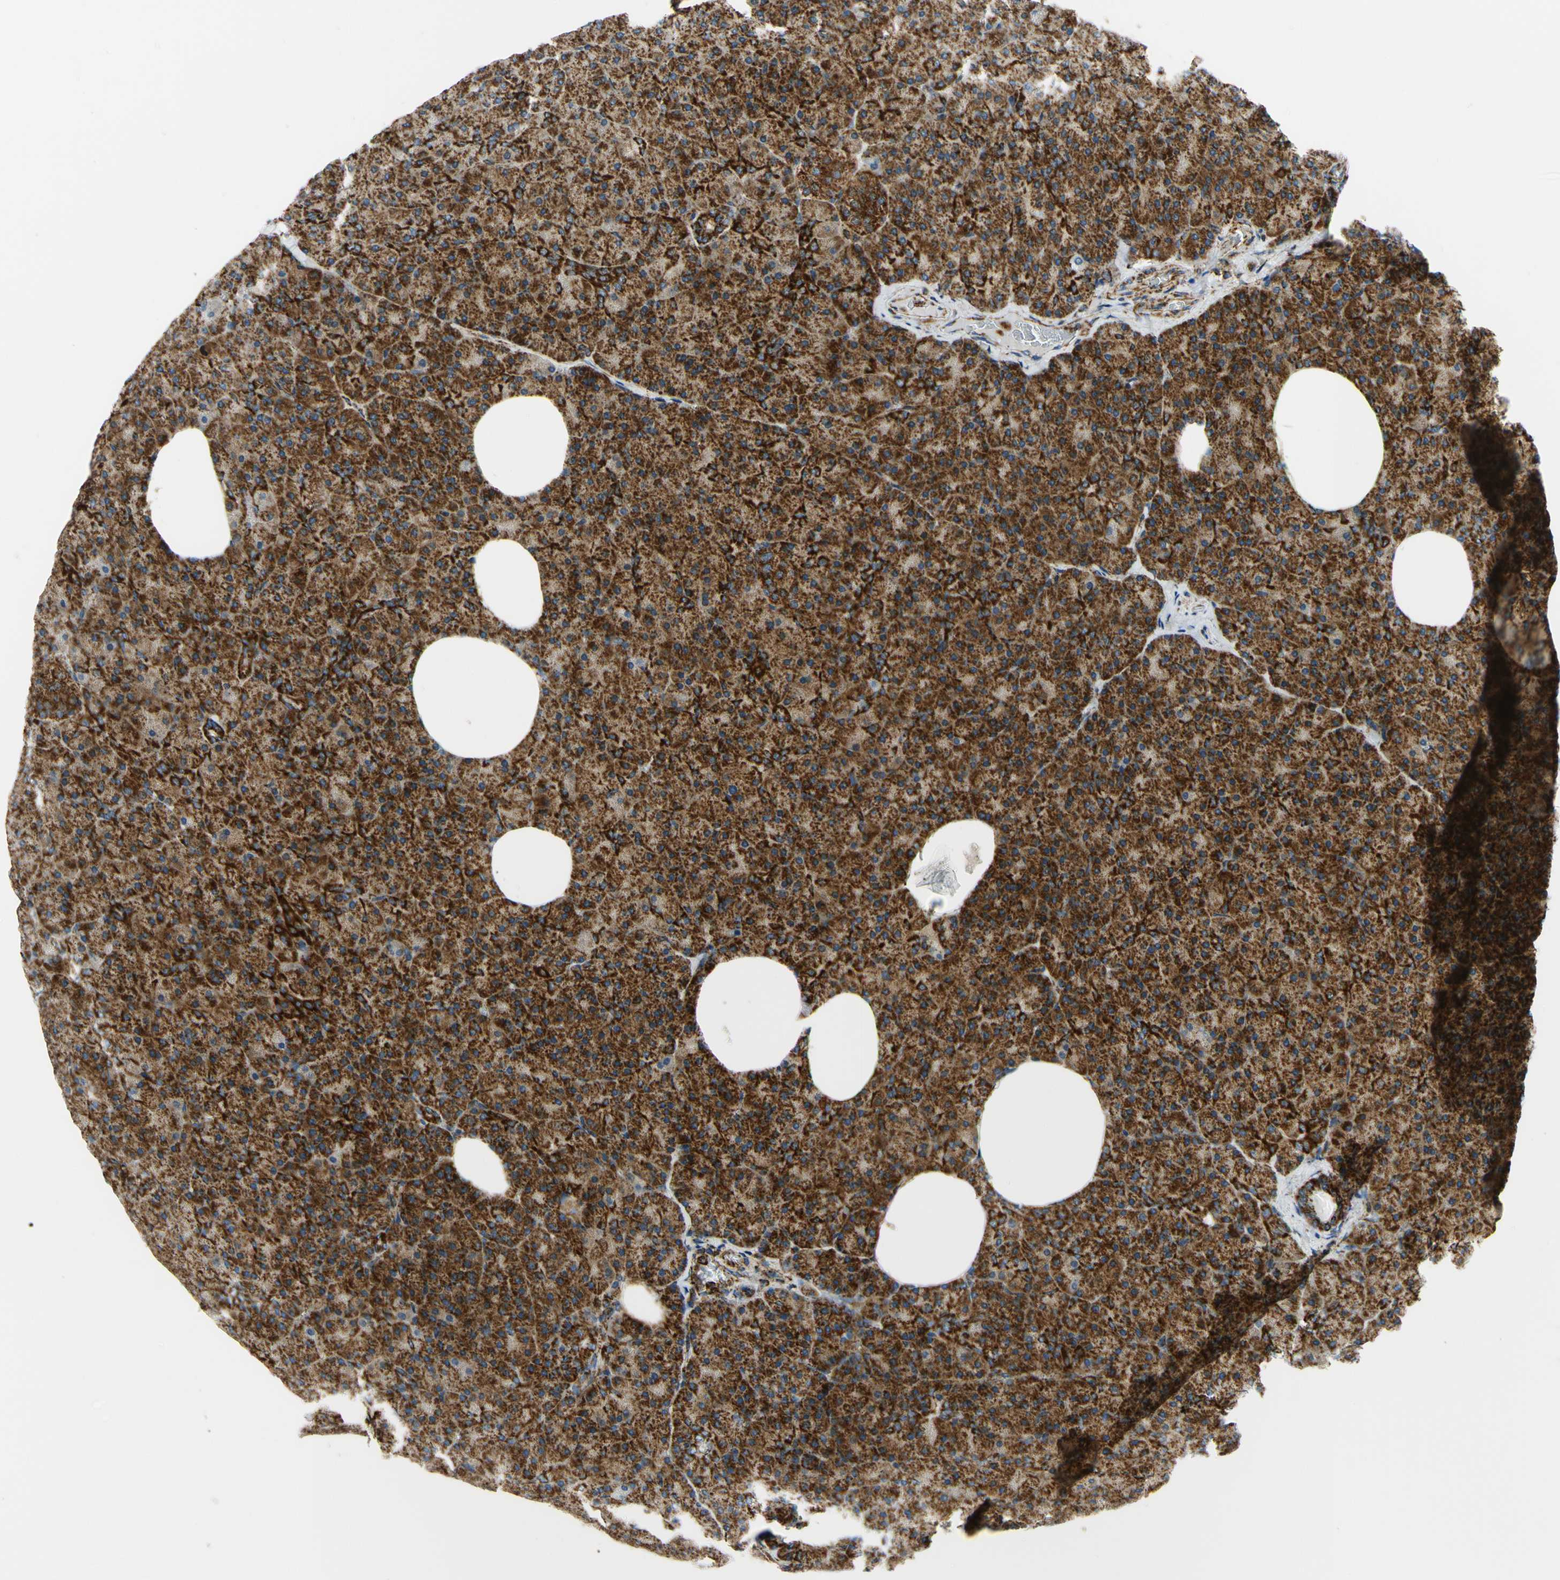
{"staining": {"intensity": "strong", "quantity": ">75%", "location": "cytoplasmic/membranous"}, "tissue": "pancreas", "cell_type": "Exocrine glandular cells", "image_type": "normal", "snomed": [{"axis": "morphology", "description": "Normal tissue, NOS"}, {"axis": "topography", "description": "Pancreas"}], "caption": "High-power microscopy captured an immunohistochemistry (IHC) histopathology image of normal pancreas, revealing strong cytoplasmic/membranous expression in about >75% of exocrine glandular cells. Nuclei are stained in blue.", "gene": "MAVS", "patient": {"sex": "female", "age": 35}}